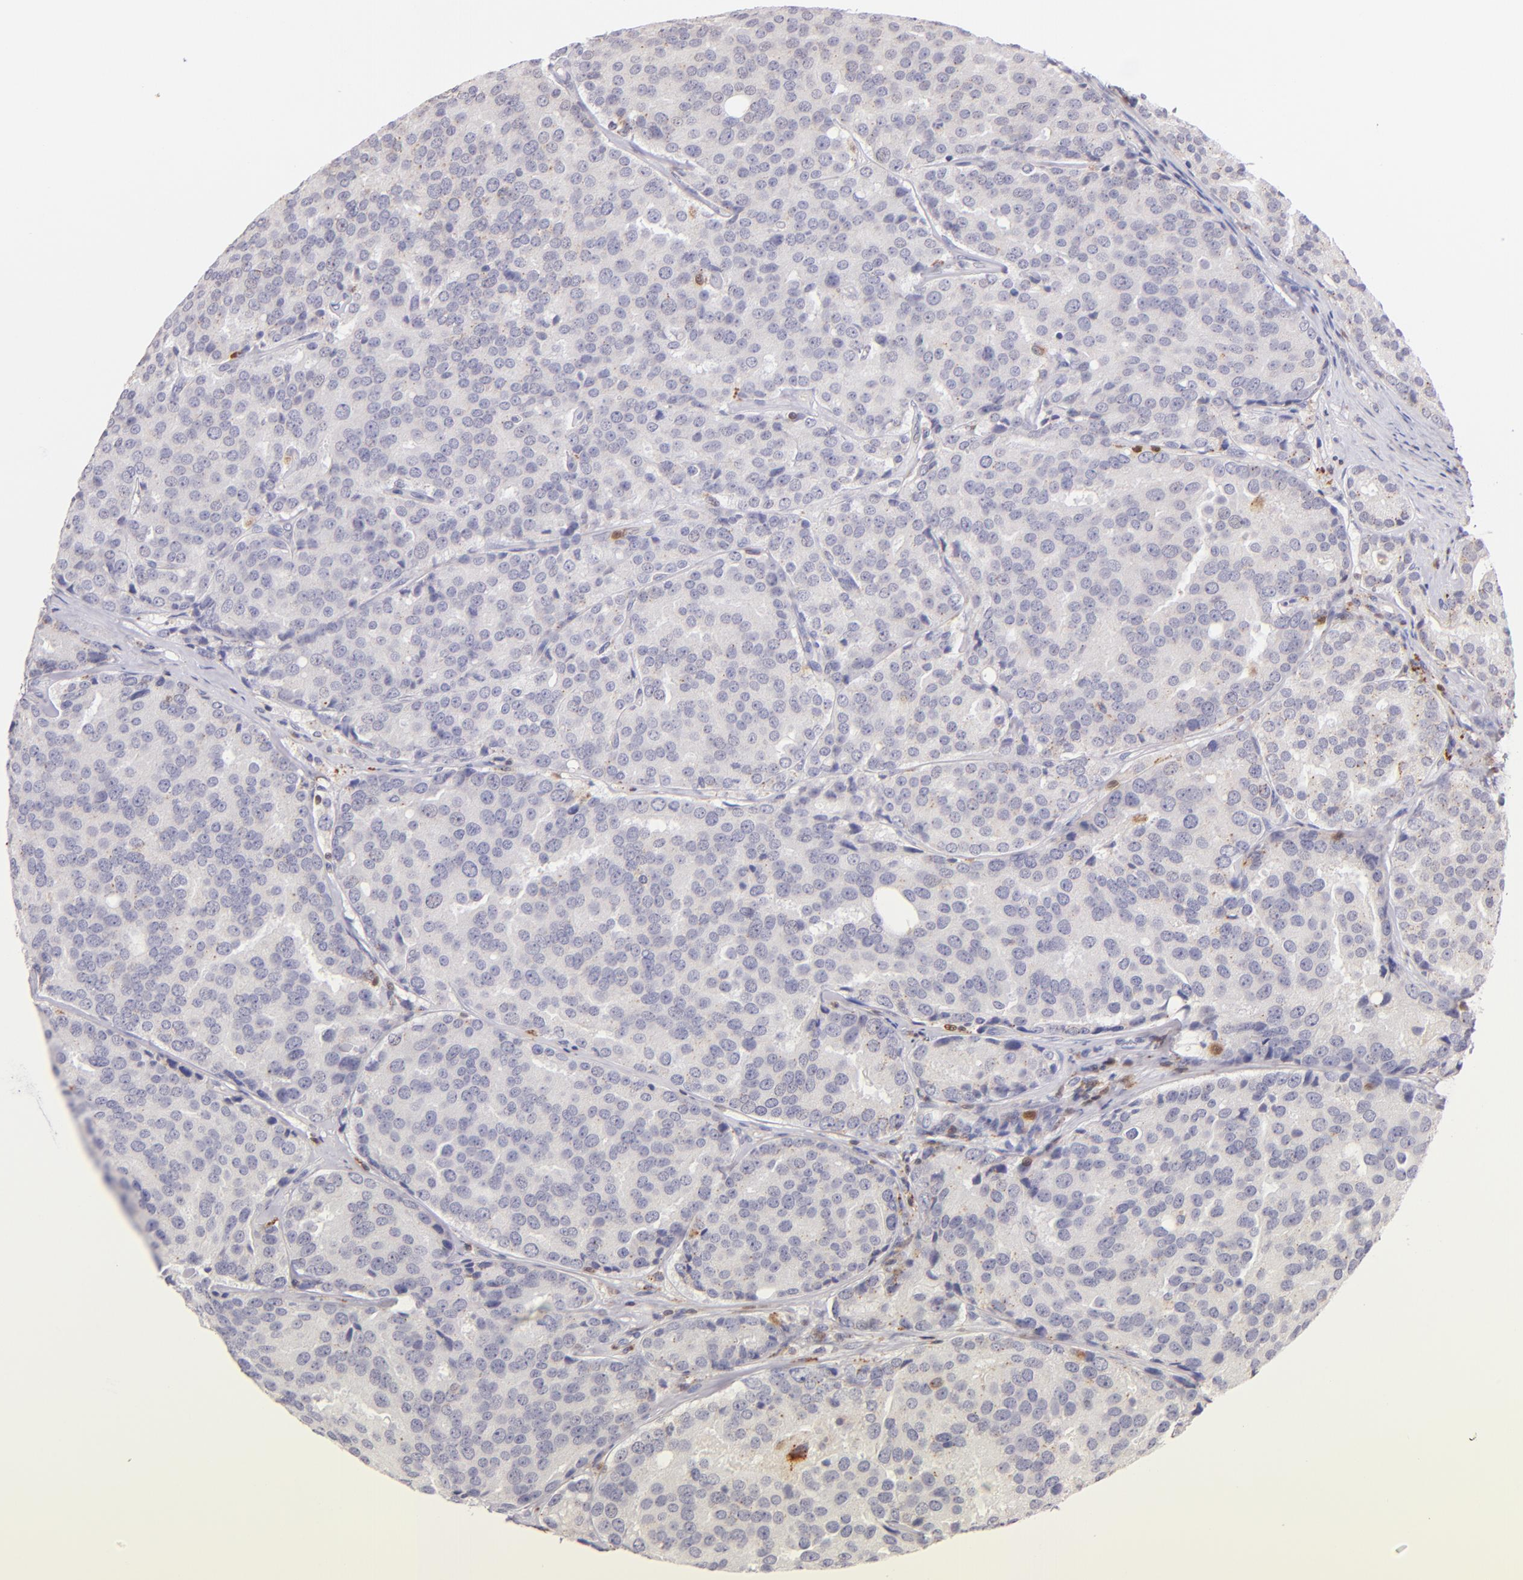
{"staining": {"intensity": "negative", "quantity": "none", "location": "none"}, "tissue": "prostate cancer", "cell_type": "Tumor cells", "image_type": "cancer", "snomed": [{"axis": "morphology", "description": "Adenocarcinoma, High grade"}, {"axis": "topography", "description": "Prostate"}], "caption": "Immunohistochemistry image of high-grade adenocarcinoma (prostate) stained for a protein (brown), which reveals no positivity in tumor cells.", "gene": "ZAP70", "patient": {"sex": "male", "age": 64}}